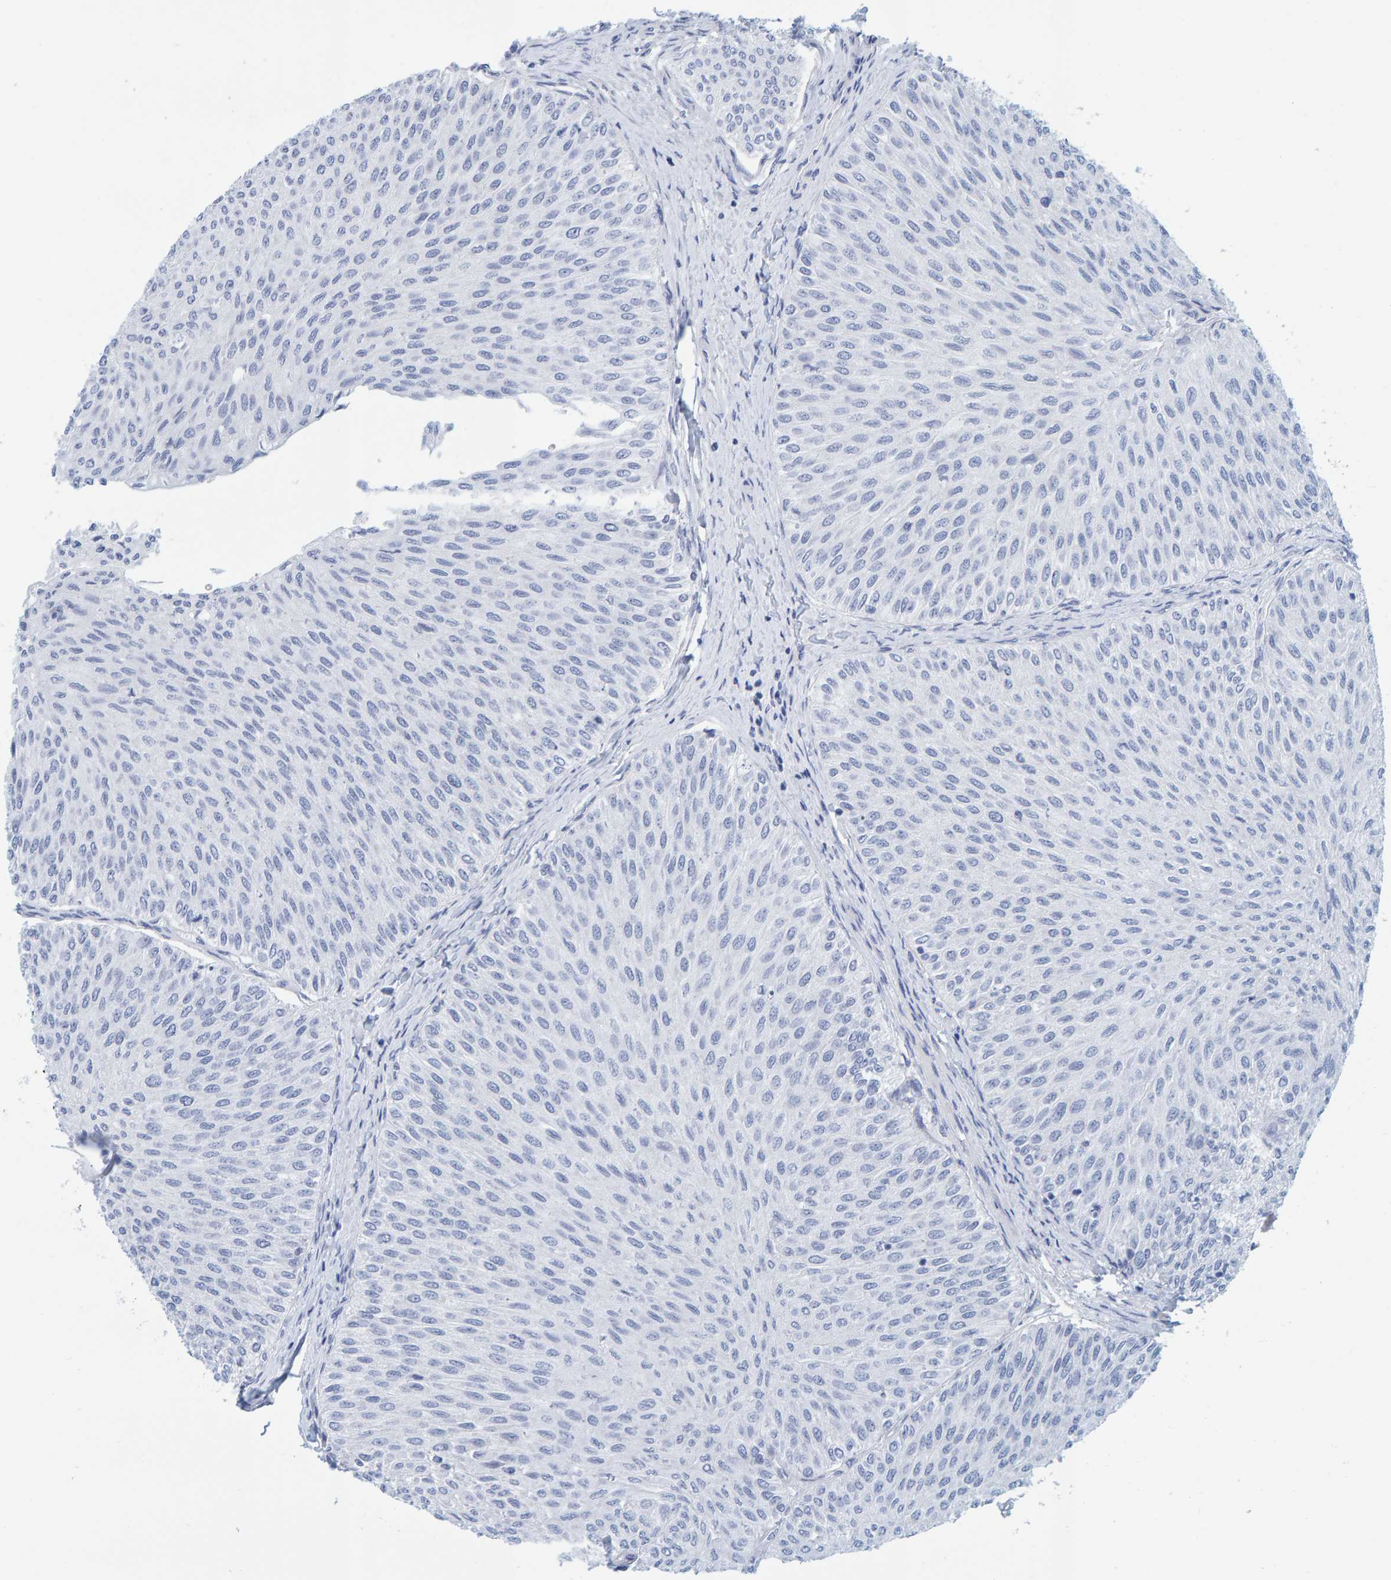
{"staining": {"intensity": "negative", "quantity": "none", "location": "none"}, "tissue": "urothelial cancer", "cell_type": "Tumor cells", "image_type": "cancer", "snomed": [{"axis": "morphology", "description": "Urothelial carcinoma, Low grade"}, {"axis": "topography", "description": "Urinary bladder"}], "caption": "Micrograph shows no protein expression in tumor cells of urothelial carcinoma (low-grade) tissue.", "gene": "SFTPC", "patient": {"sex": "male", "age": 78}}